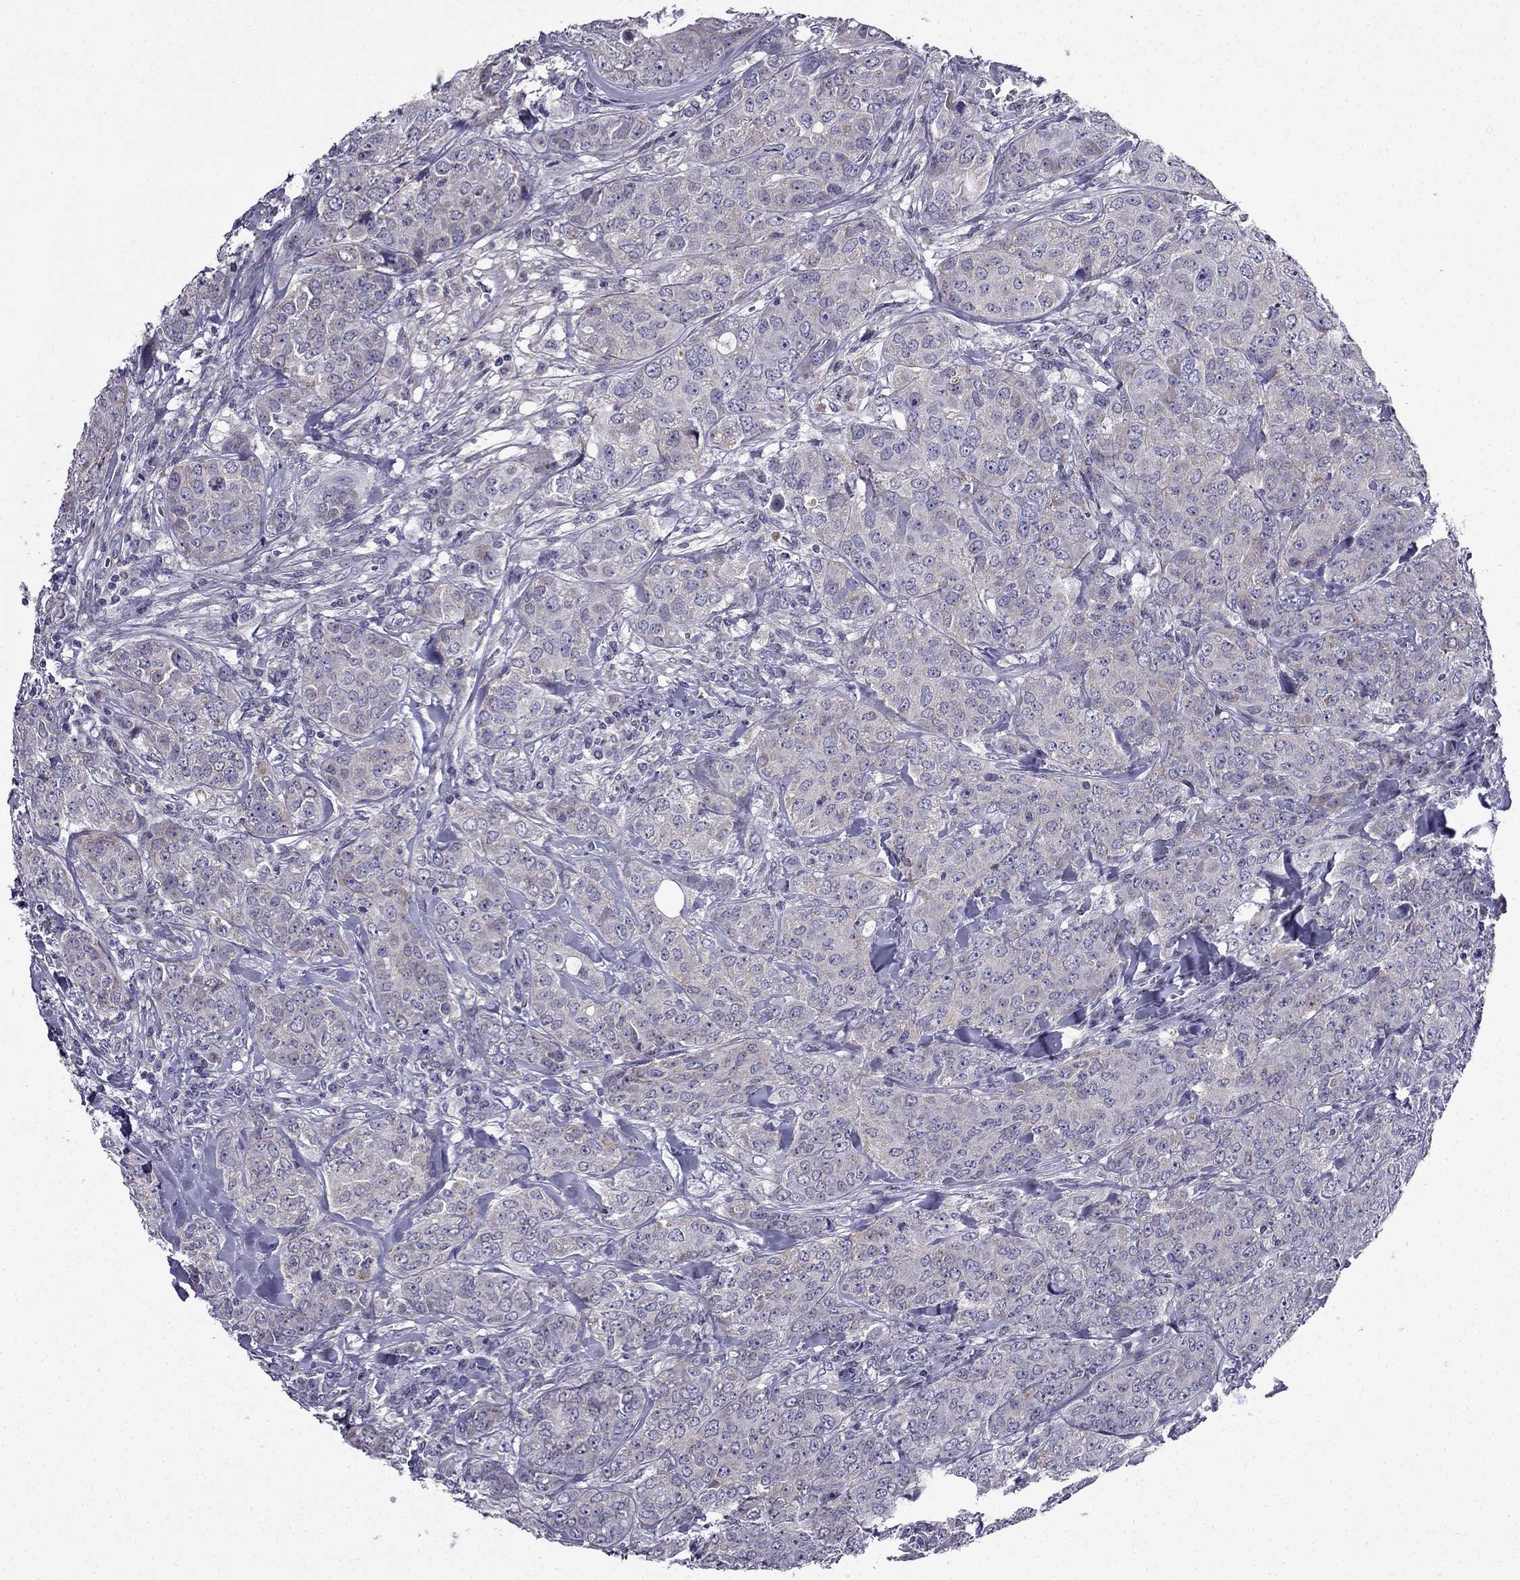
{"staining": {"intensity": "weak", "quantity": "<25%", "location": "cytoplasmic/membranous"}, "tissue": "breast cancer", "cell_type": "Tumor cells", "image_type": "cancer", "snomed": [{"axis": "morphology", "description": "Duct carcinoma"}, {"axis": "topography", "description": "Breast"}], "caption": "Photomicrograph shows no significant protein positivity in tumor cells of breast cancer (invasive ductal carcinoma). (DAB (3,3'-diaminobenzidine) immunohistochemistry with hematoxylin counter stain).", "gene": "SLC6A2", "patient": {"sex": "female", "age": 43}}